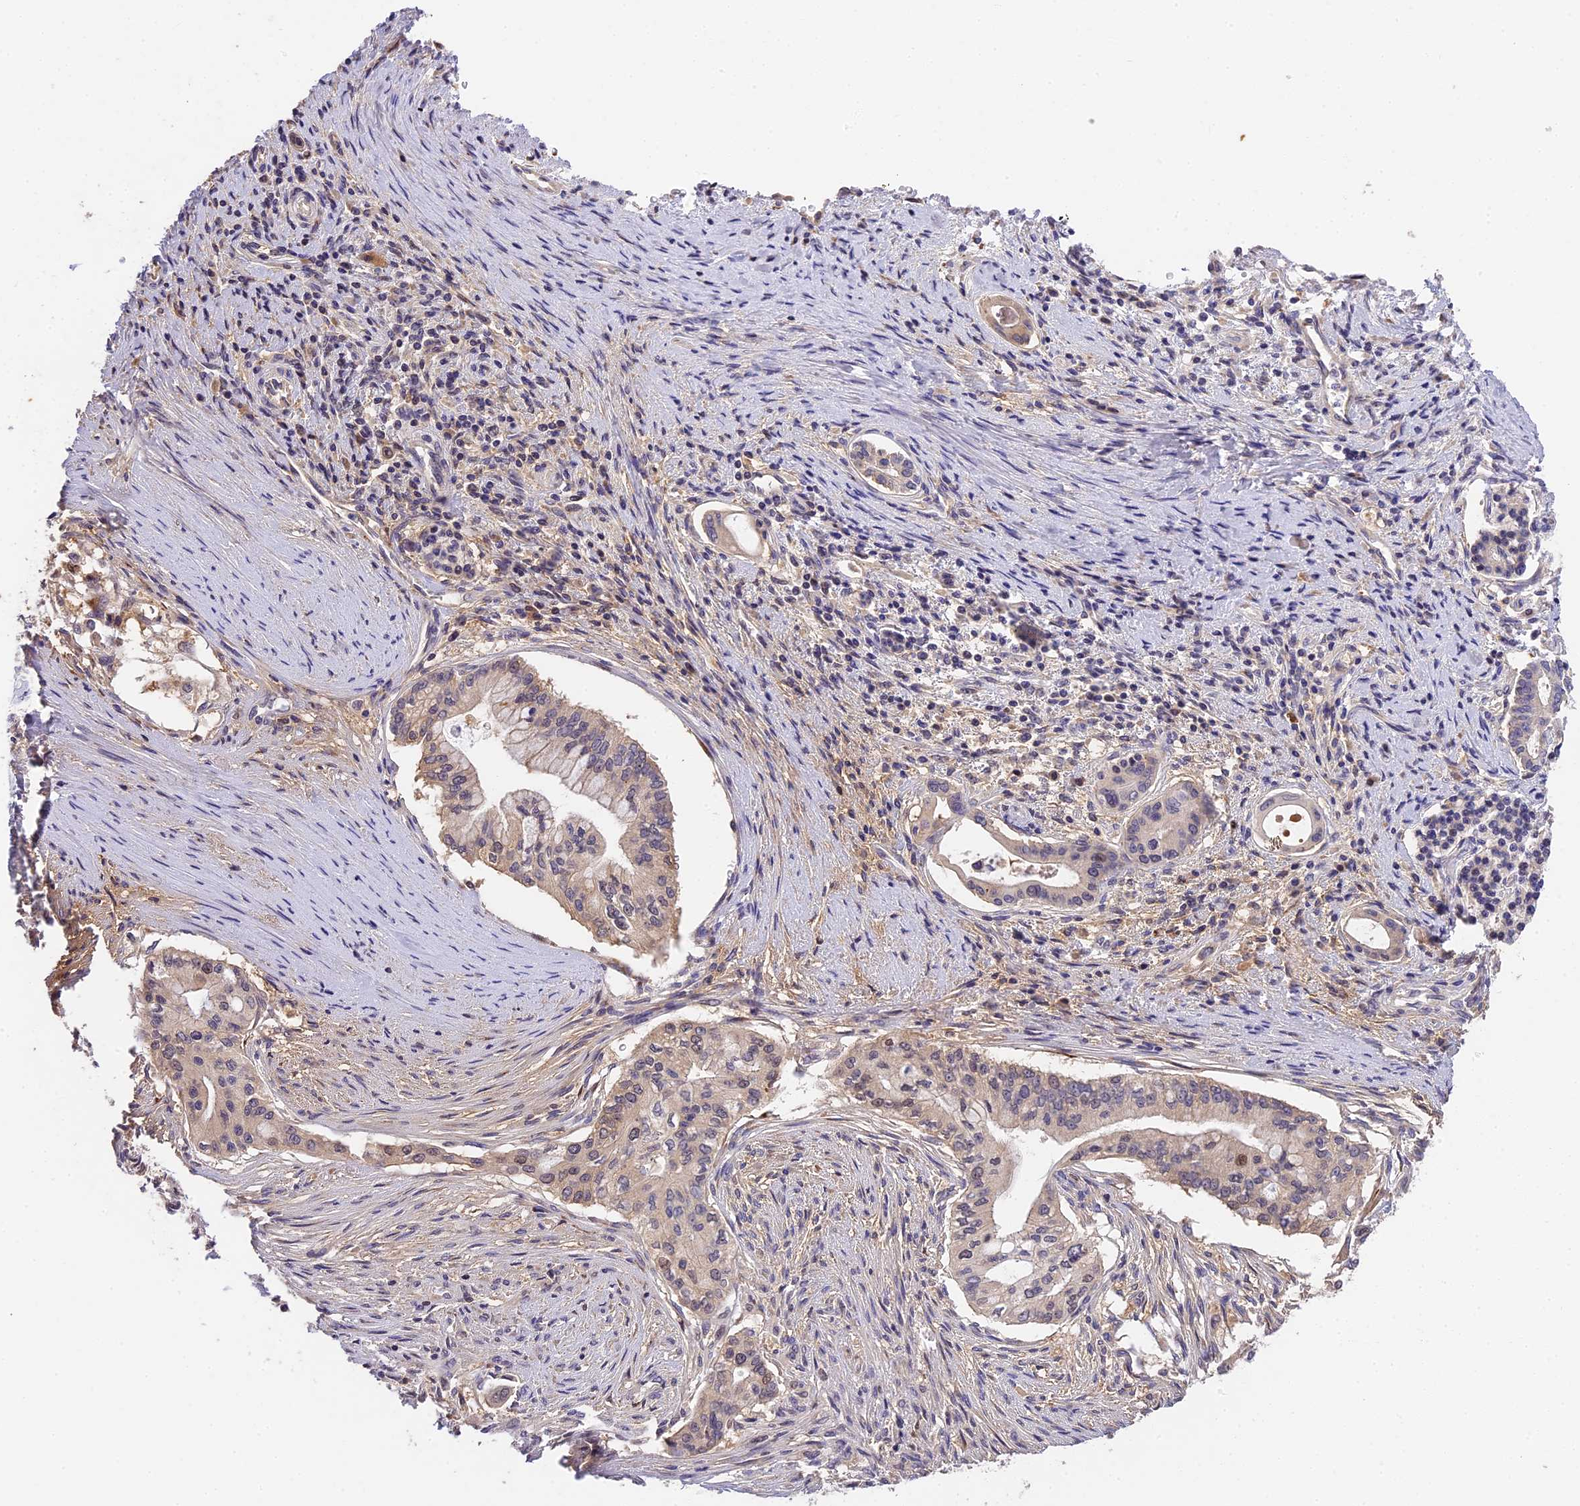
{"staining": {"intensity": "weak", "quantity": ">75%", "location": "cytoplasmic/membranous,nuclear"}, "tissue": "pancreatic cancer", "cell_type": "Tumor cells", "image_type": "cancer", "snomed": [{"axis": "morphology", "description": "Adenocarcinoma, NOS"}, {"axis": "topography", "description": "Pancreas"}], "caption": "Immunohistochemical staining of human pancreatic cancer displays low levels of weak cytoplasmic/membranous and nuclear protein positivity in about >75% of tumor cells.", "gene": "BSCL2", "patient": {"sex": "male", "age": 46}}